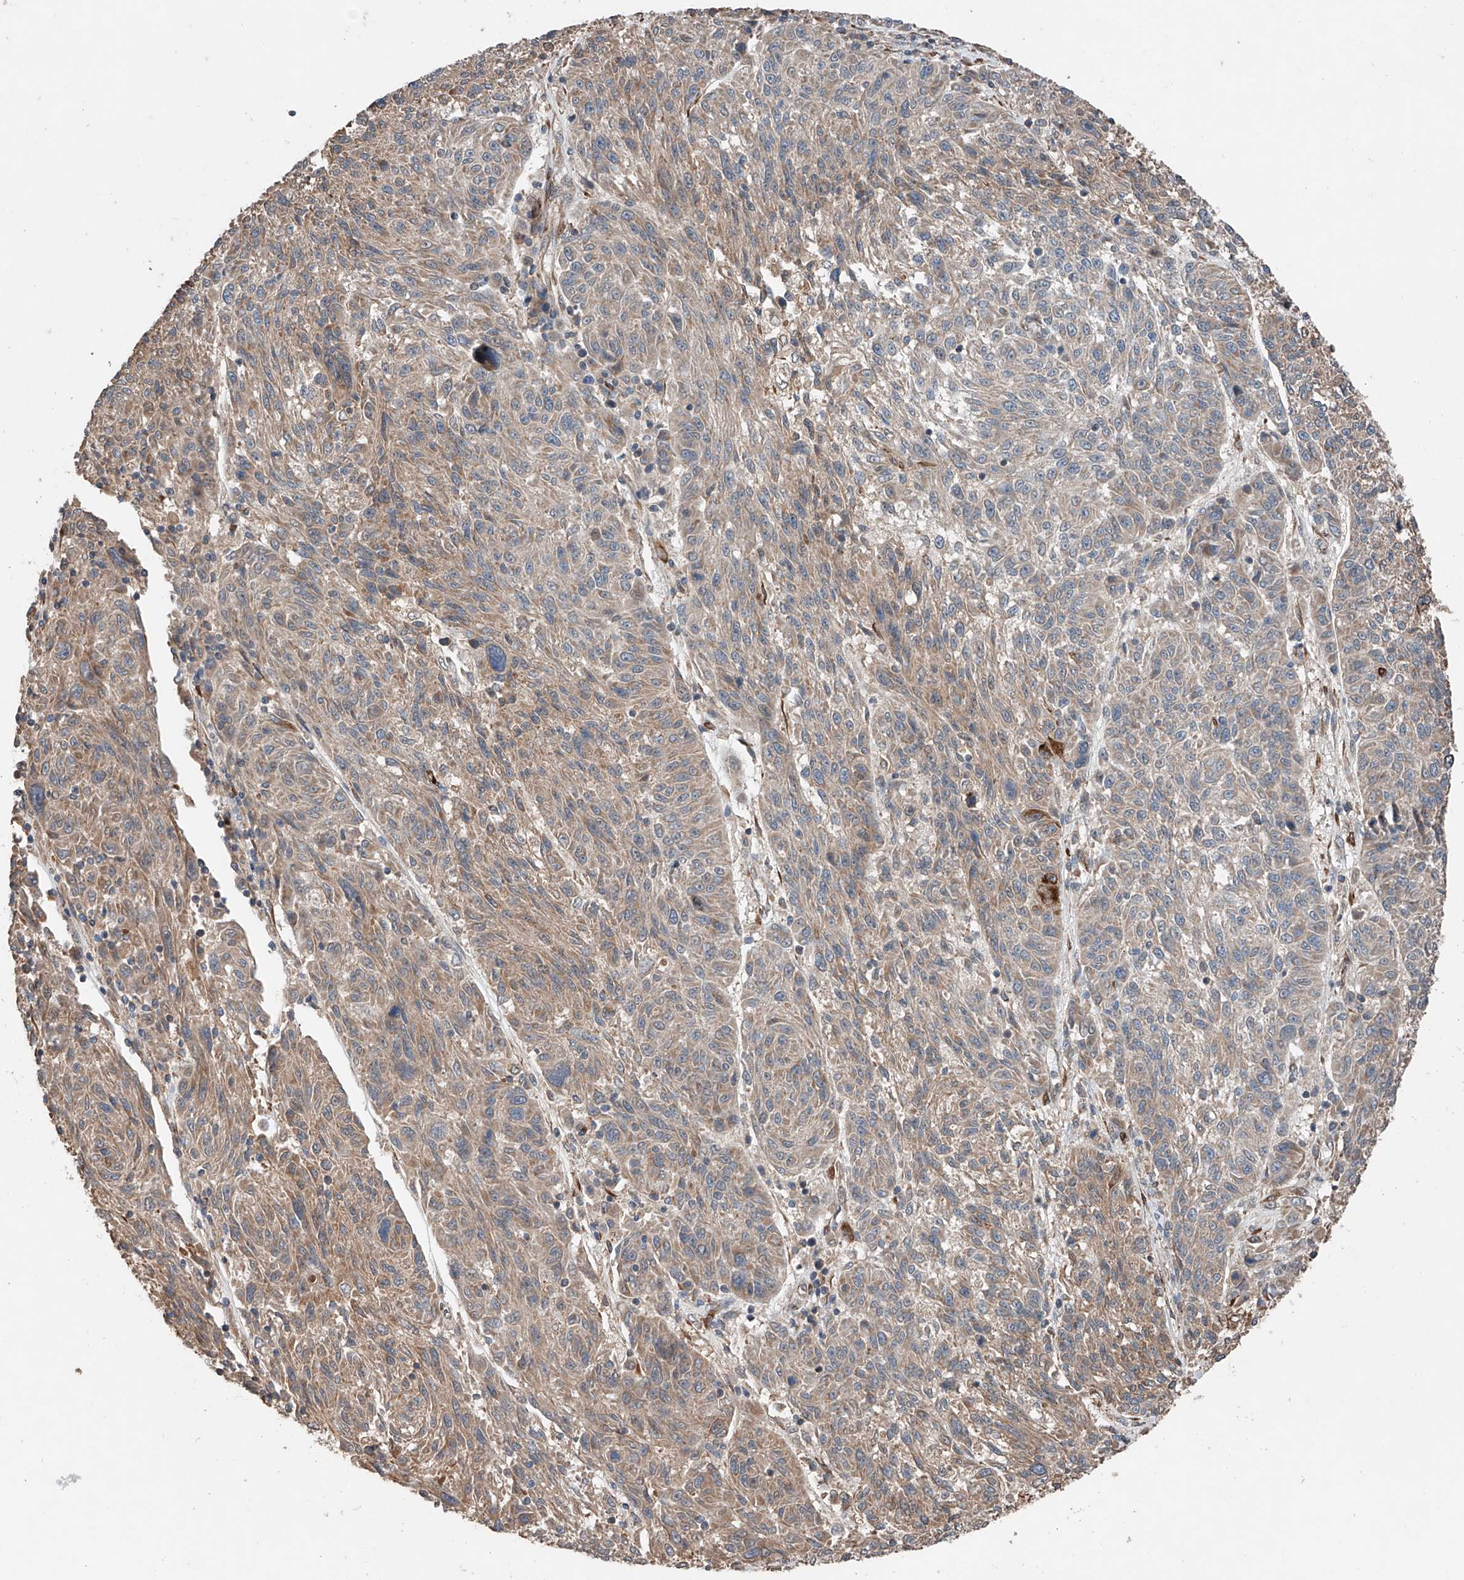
{"staining": {"intensity": "weak", "quantity": "25%-75%", "location": "cytoplasmic/membranous"}, "tissue": "melanoma", "cell_type": "Tumor cells", "image_type": "cancer", "snomed": [{"axis": "morphology", "description": "Malignant melanoma, NOS"}, {"axis": "topography", "description": "Skin"}], "caption": "Immunohistochemistry (IHC) histopathology image of neoplastic tissue: melanoma stained using IHC displays low levels of weak protein expression localized specifically in the cytoplasmic/membranous of tumor cells, appearing as a cytoplasmic/membranous brown color.", "gene": "AP4B1", "patient": {"sex": "male", "age": 53}}